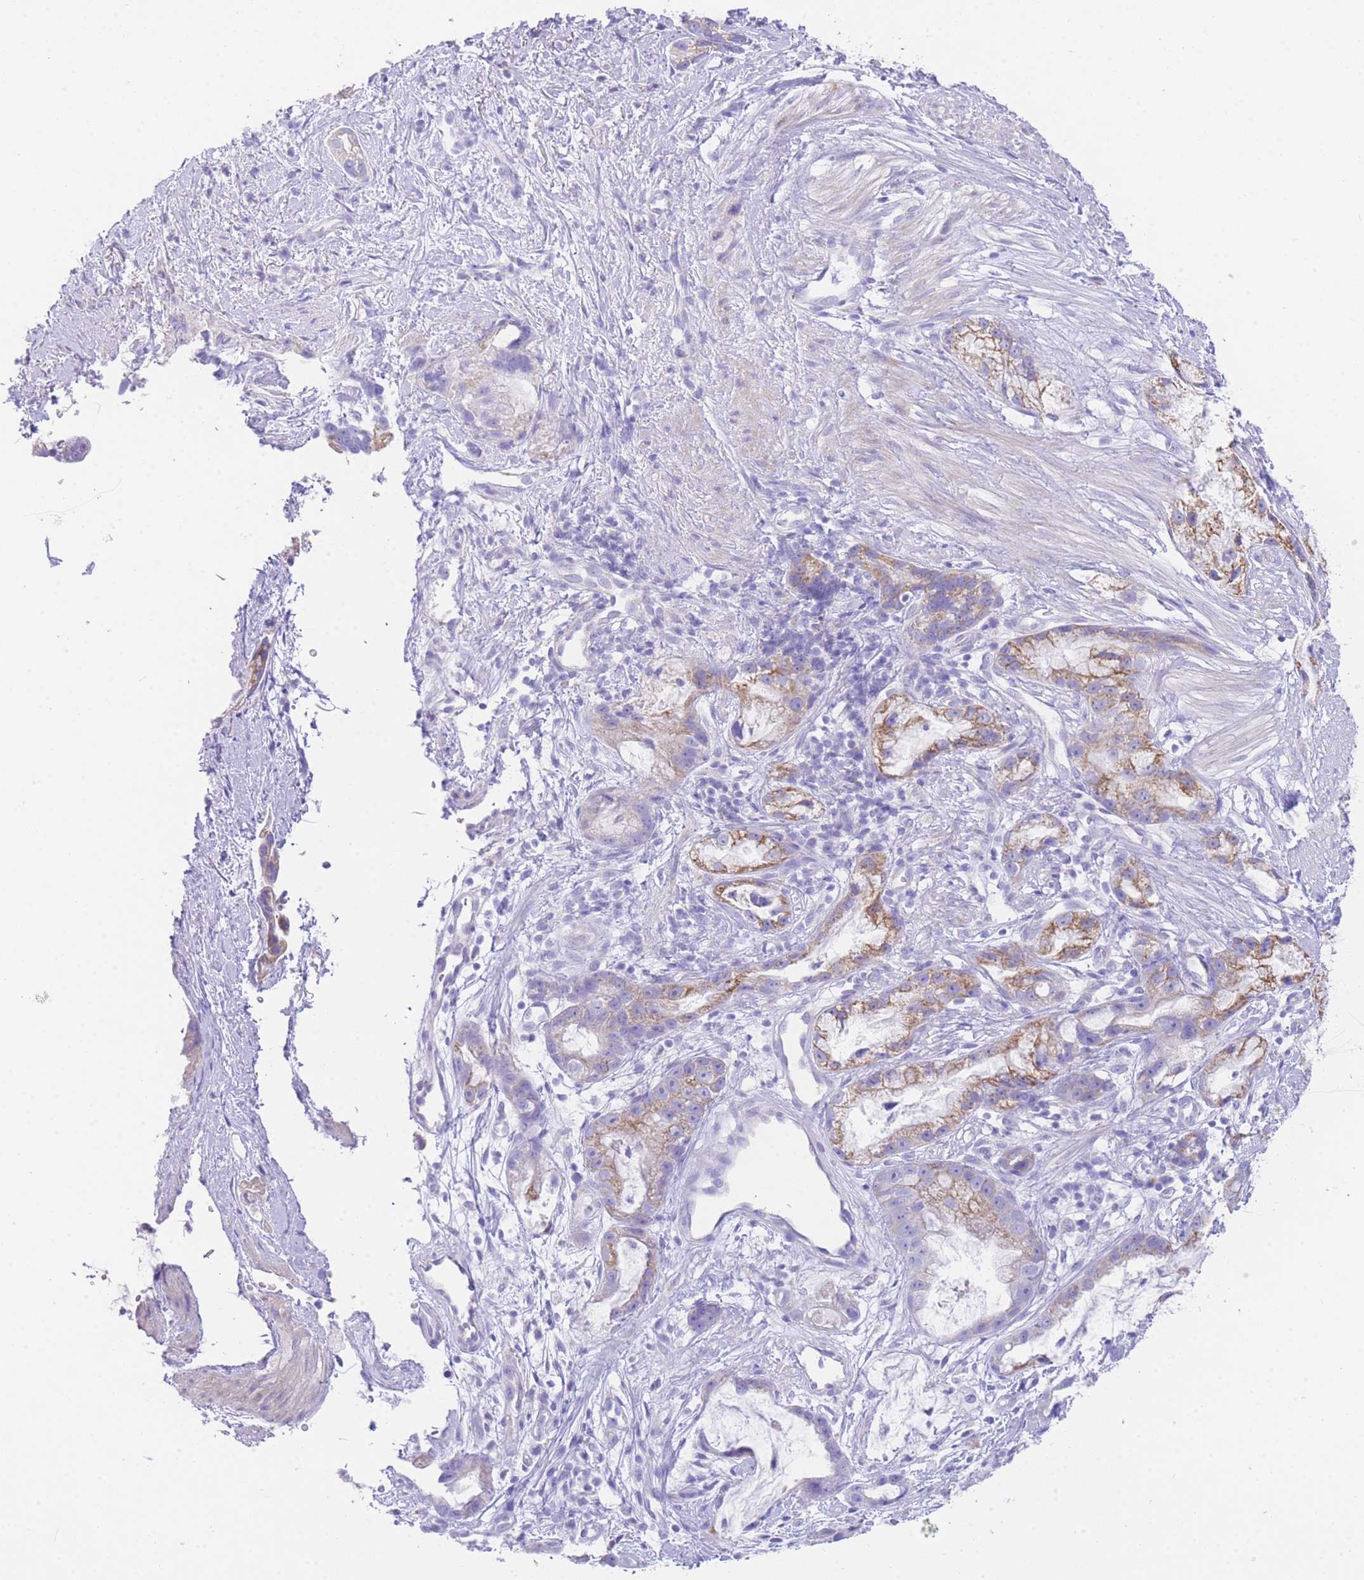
{"staining": {"intensity": "moderate", "quantity": "25%-75%", "location": "cytoplasmic/membranous"}, "tissue": "stomach cancer", "cell_type": "Tumor cells", "image_type": "cancer", "snomed": [{"axis": "morphology", "description": "Adenocarcinoma, NOS"}, {"axis": "topography", "description": "Stomach"}], "caption": "IHC (DAB (3,3'-diaminobenzidine)) staining of stomach cancer (adenocarcinoma) demonstrates moderate cytoplasmic/membranous protein positivity in about 25%-75% of tumor cells. (DAB = brown stain, brightfield microscopy at high magnification).", "gene": "ACSM4", "patient": {"sex": "male", "age": 55}}